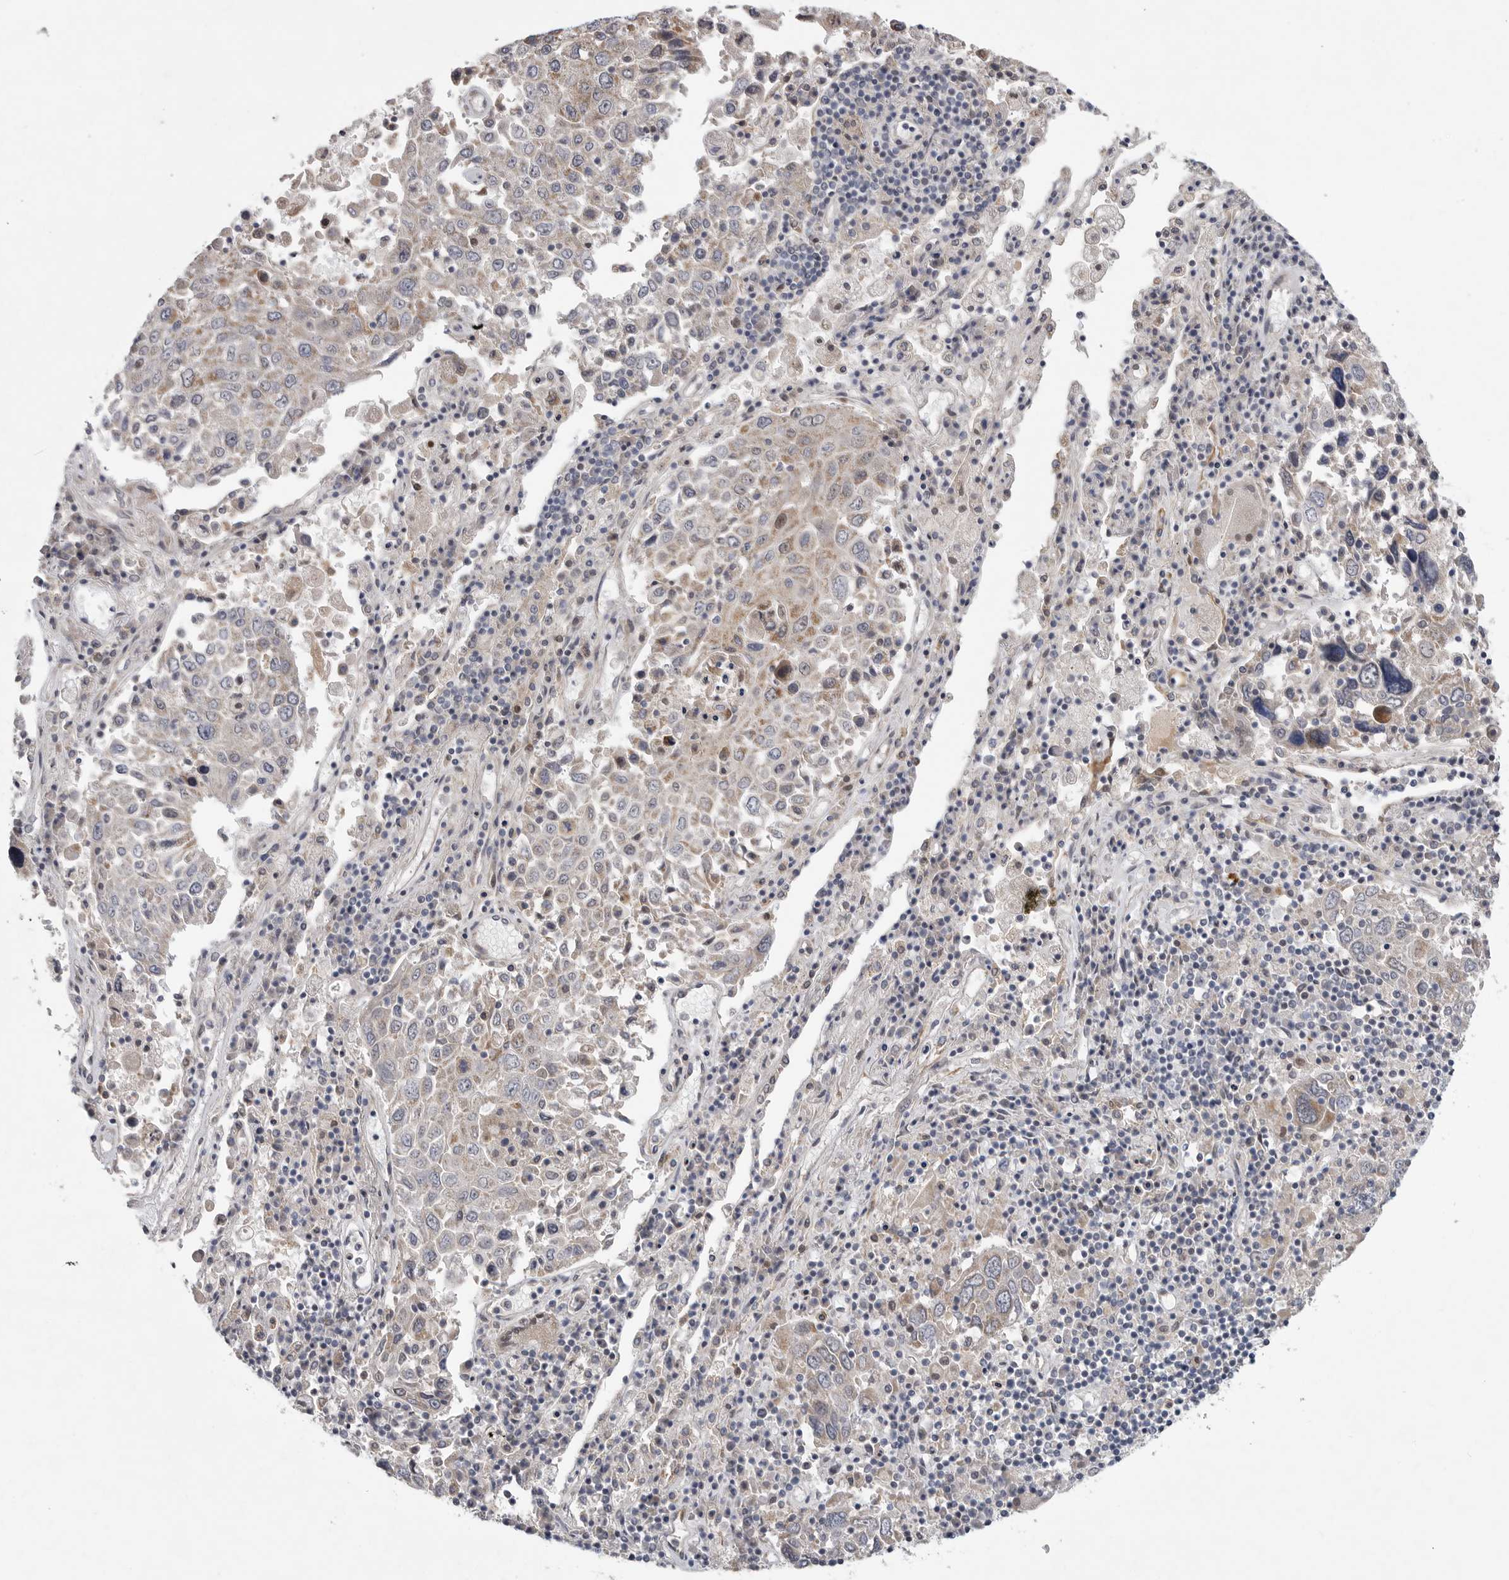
{"staining": {"intensity": "weak", "quantity": "25%-75%", "location": "cytoplasmic/membranous"}, "tissue": "lung cancer", "cell_type": "Tumor cells", "image_type": "cancer", "snomed": [{"axis": "morphology", "description": "Squamous cell carcinoma, NOS"}, {"axis": "topography", "description": "Lung"}], "caption": "Tumor cells display low levels of weak cytoplasmic/membranous expression in about 25%-75% of cells in human lung cancer. (Brightfield microscopy of DAB IHC at high magnification).", "gene": "FBXO43", "patient": {"sex": "male", "age": 65}}